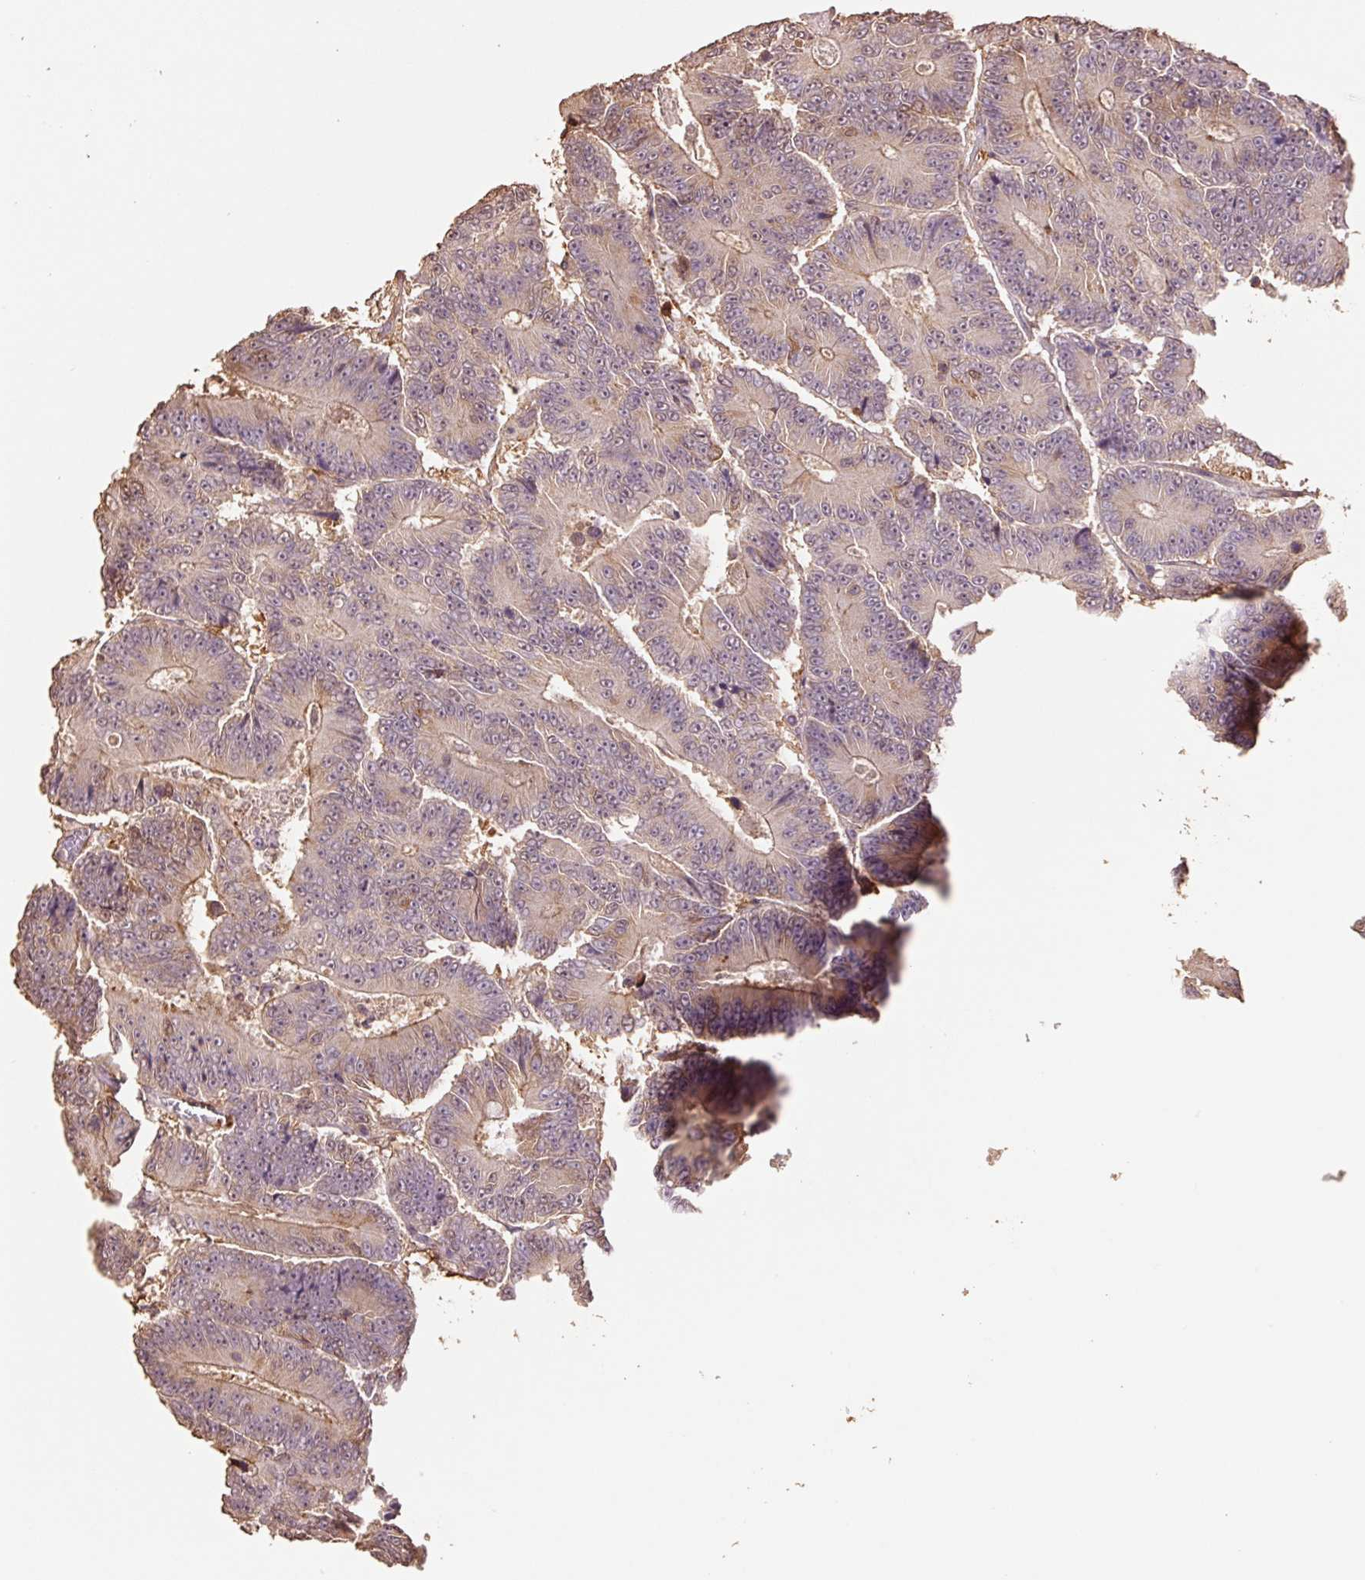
{"staining": {"intensity": "weak", "quantity": ">75%", "location": "cytoplasmic/membranous,nuclear"}, "tissue": "colorectal cancer", "cell_type": "Tumor cells", "image_type": "cancer", "snomed": [{"axis": "morphology", "description": "Adenocarcinoma, NOS"}, {"axis": "topography", "description": "Colon"}], "caption": "DAB immunohistochemical staining of colorectal cancer (adenocarcinoma) demonstrates weak cytoplasmic/membranous and nuclear protein positivity in about >75% of tumor cells.", "gene": "HERC2", "patient": {"sex": "male", "age": 83}}